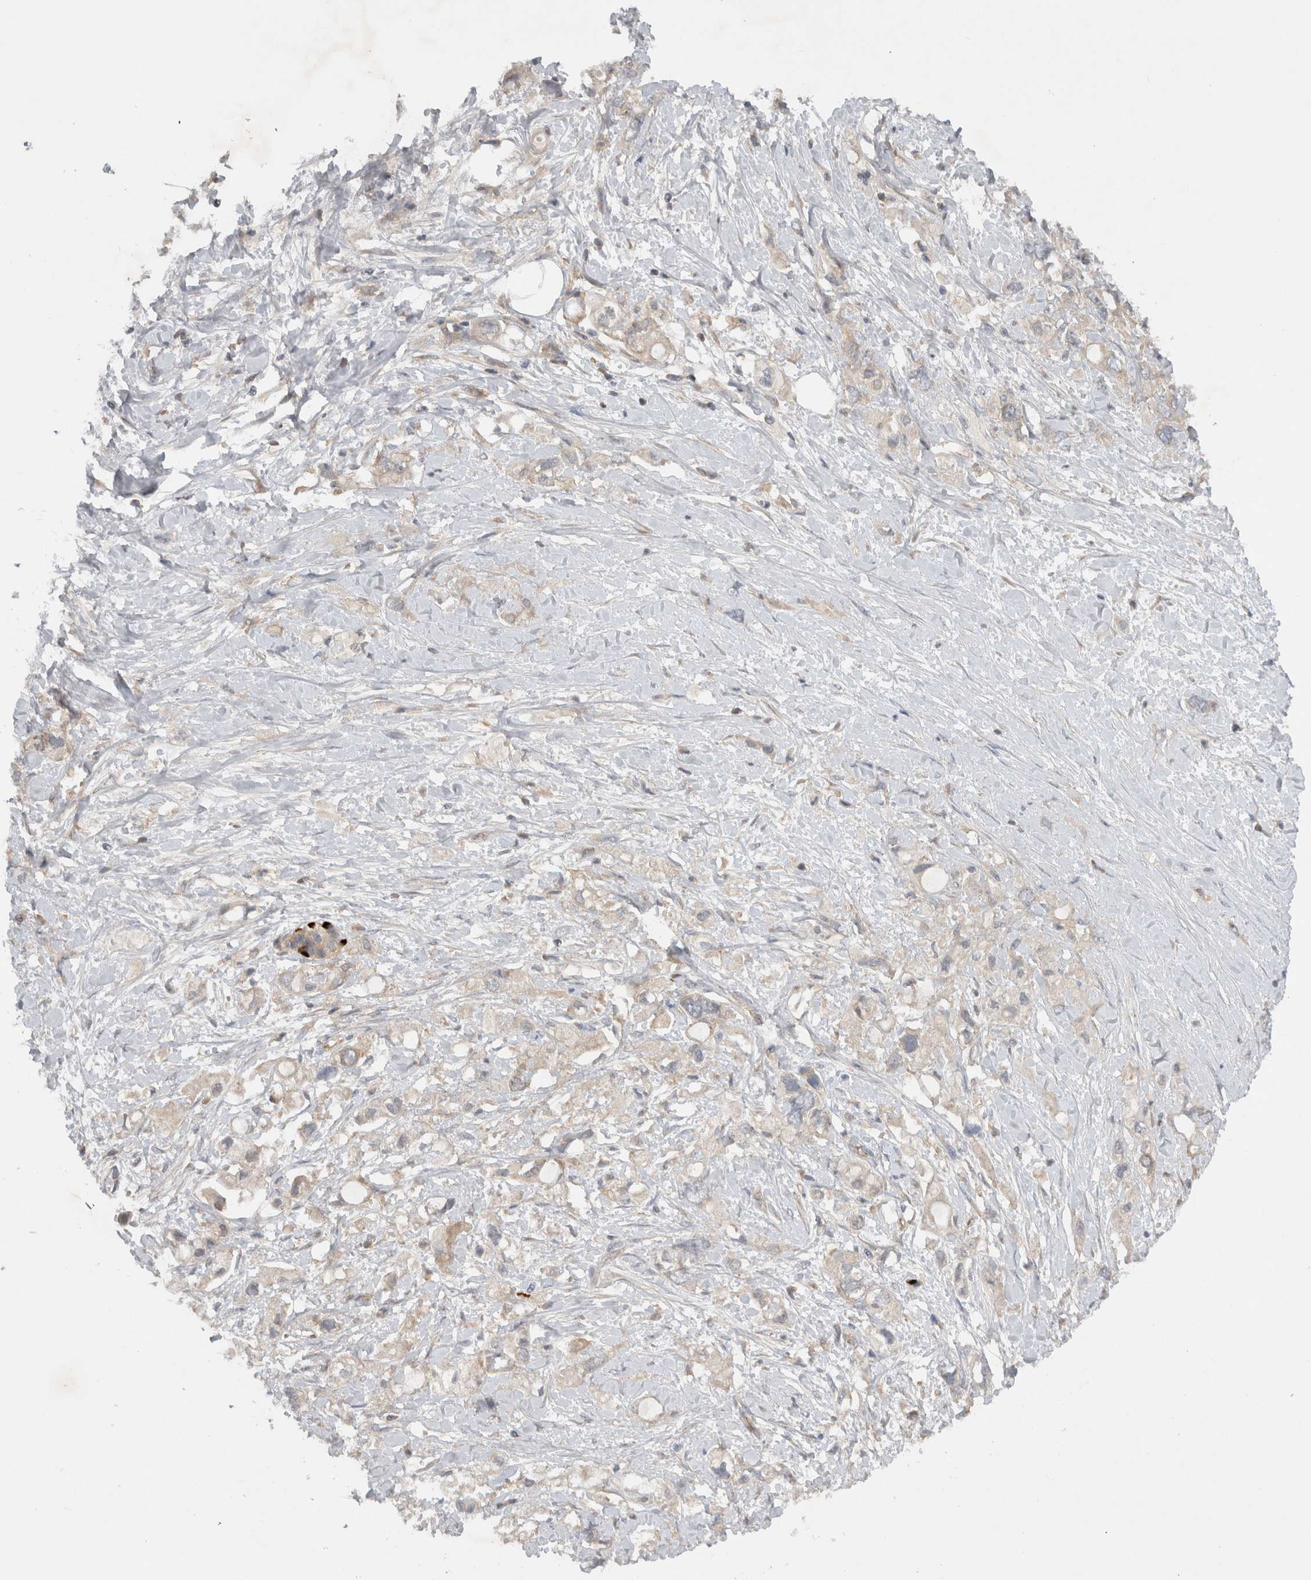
{"staining": {"intensity": "negative", "quantity": "none", "location": "none"}, "tissue": "pancreatic cancer", "cell_type": "Tumor cells", "image_type": "cancer", "snomed": [{"axis": "morphology", "description": "Adenocarcinoma, NOS"}, {"axis": "topography", "description": "Pancreas"}], "caption": "Immunohistochemistry (IHC) photomicrograph of neoplastic tissue: pancreatic cancer (adenocarcinoma) stained with DAB exhibits no significant protein staining in tumor cells.", "gene": "SCARA5", "patient": {"sex": "female", "age": 56}}